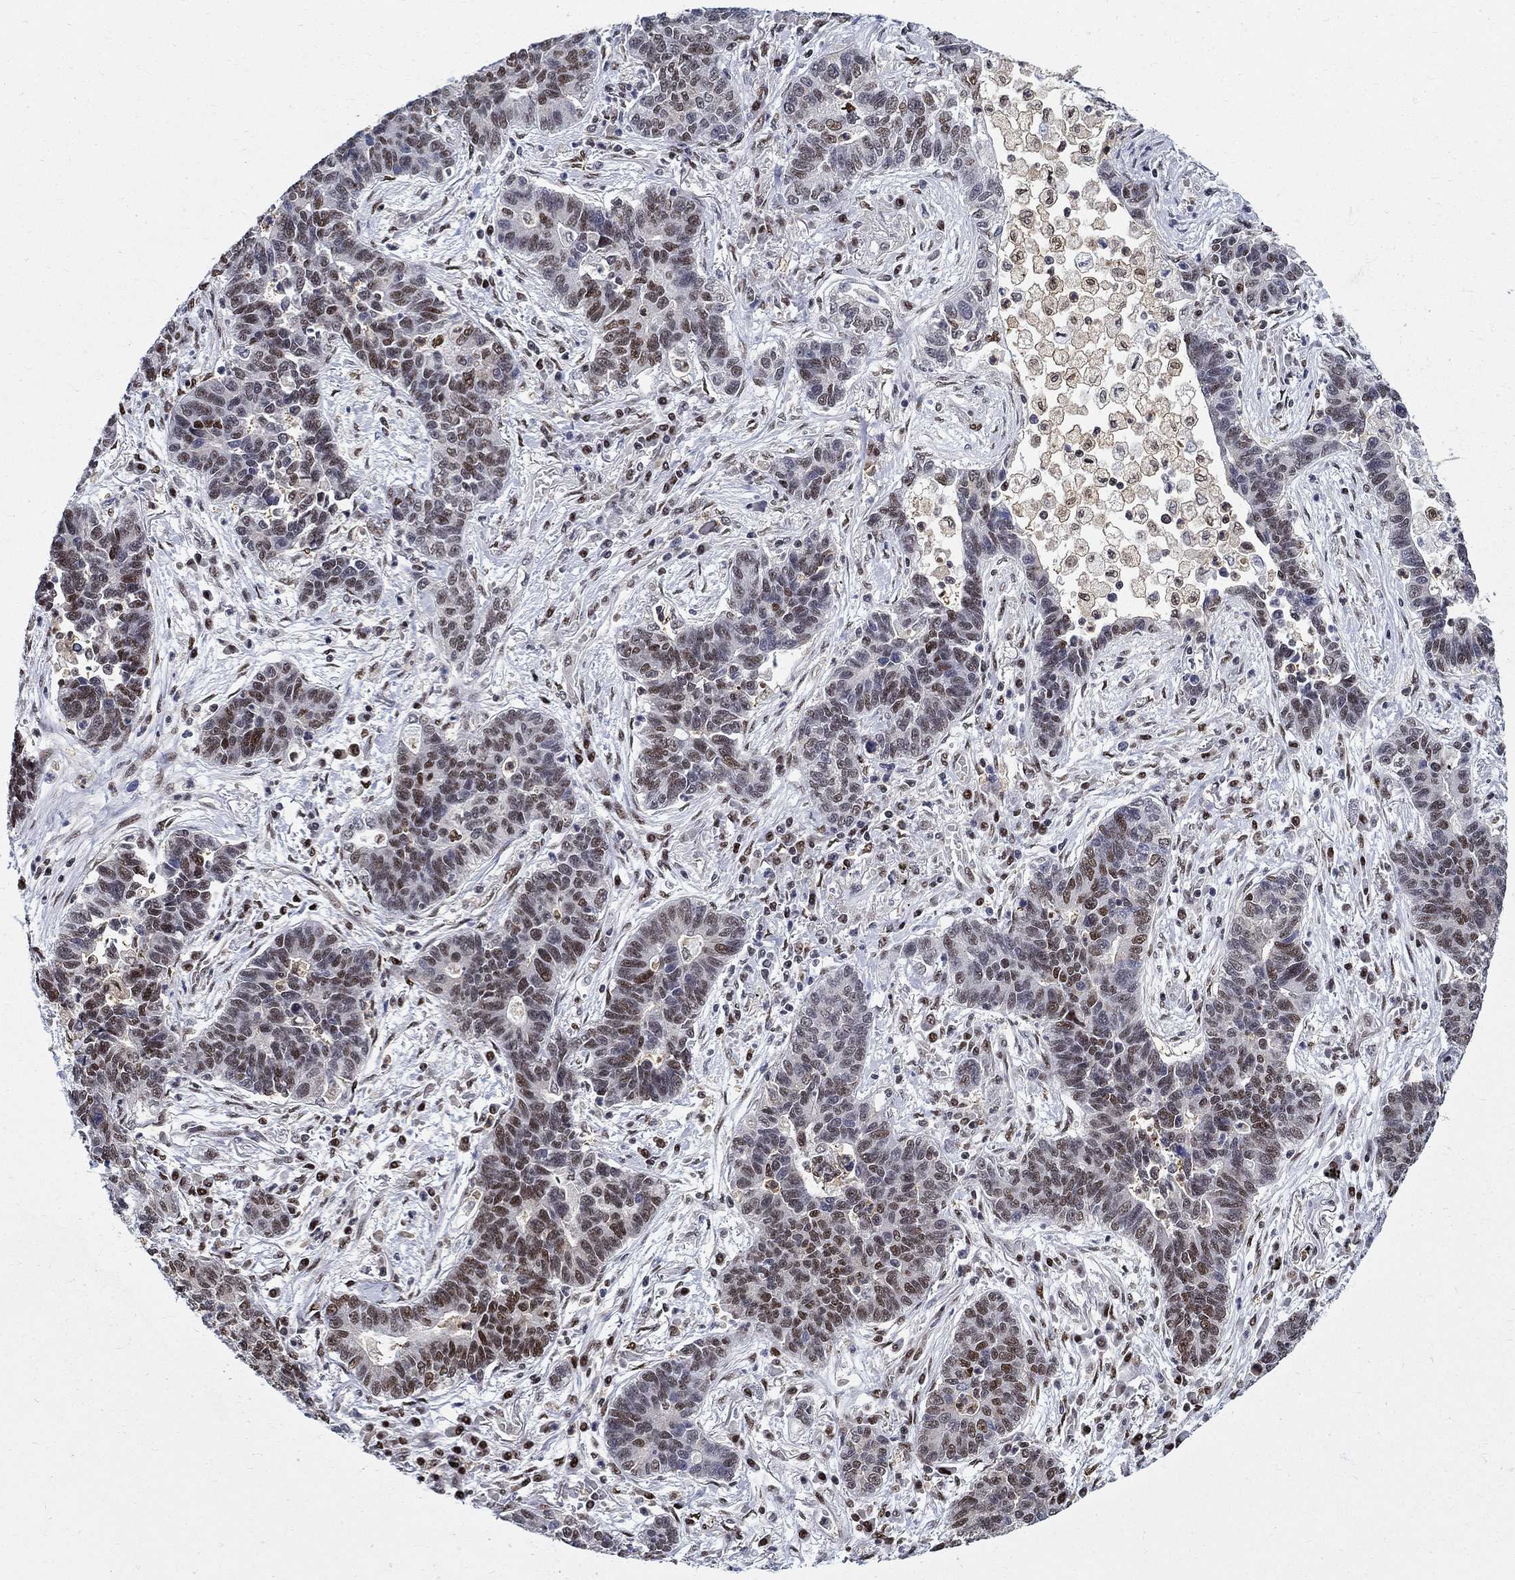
{"staining": {"intensity": "moderate", "quantity": "25%-75%", "location": "nuclear"}, "tissue": "lung cancer", "cell_type": "Tumor cells", "image_type": "cancer", "snomed": [{"axis": "morphology", "description": "Adenocarcinoma, NOS"}, {"axis": "topography", "description": "Lung"}], "caption": "Moderate nuclear staining for a protein is appreciated in about 25%-75% of tumor cells of lung cancer using immunohistochemistry (IHC).", "gene": "ZNF594", "patient": {"sex": "female", "age": 57}}